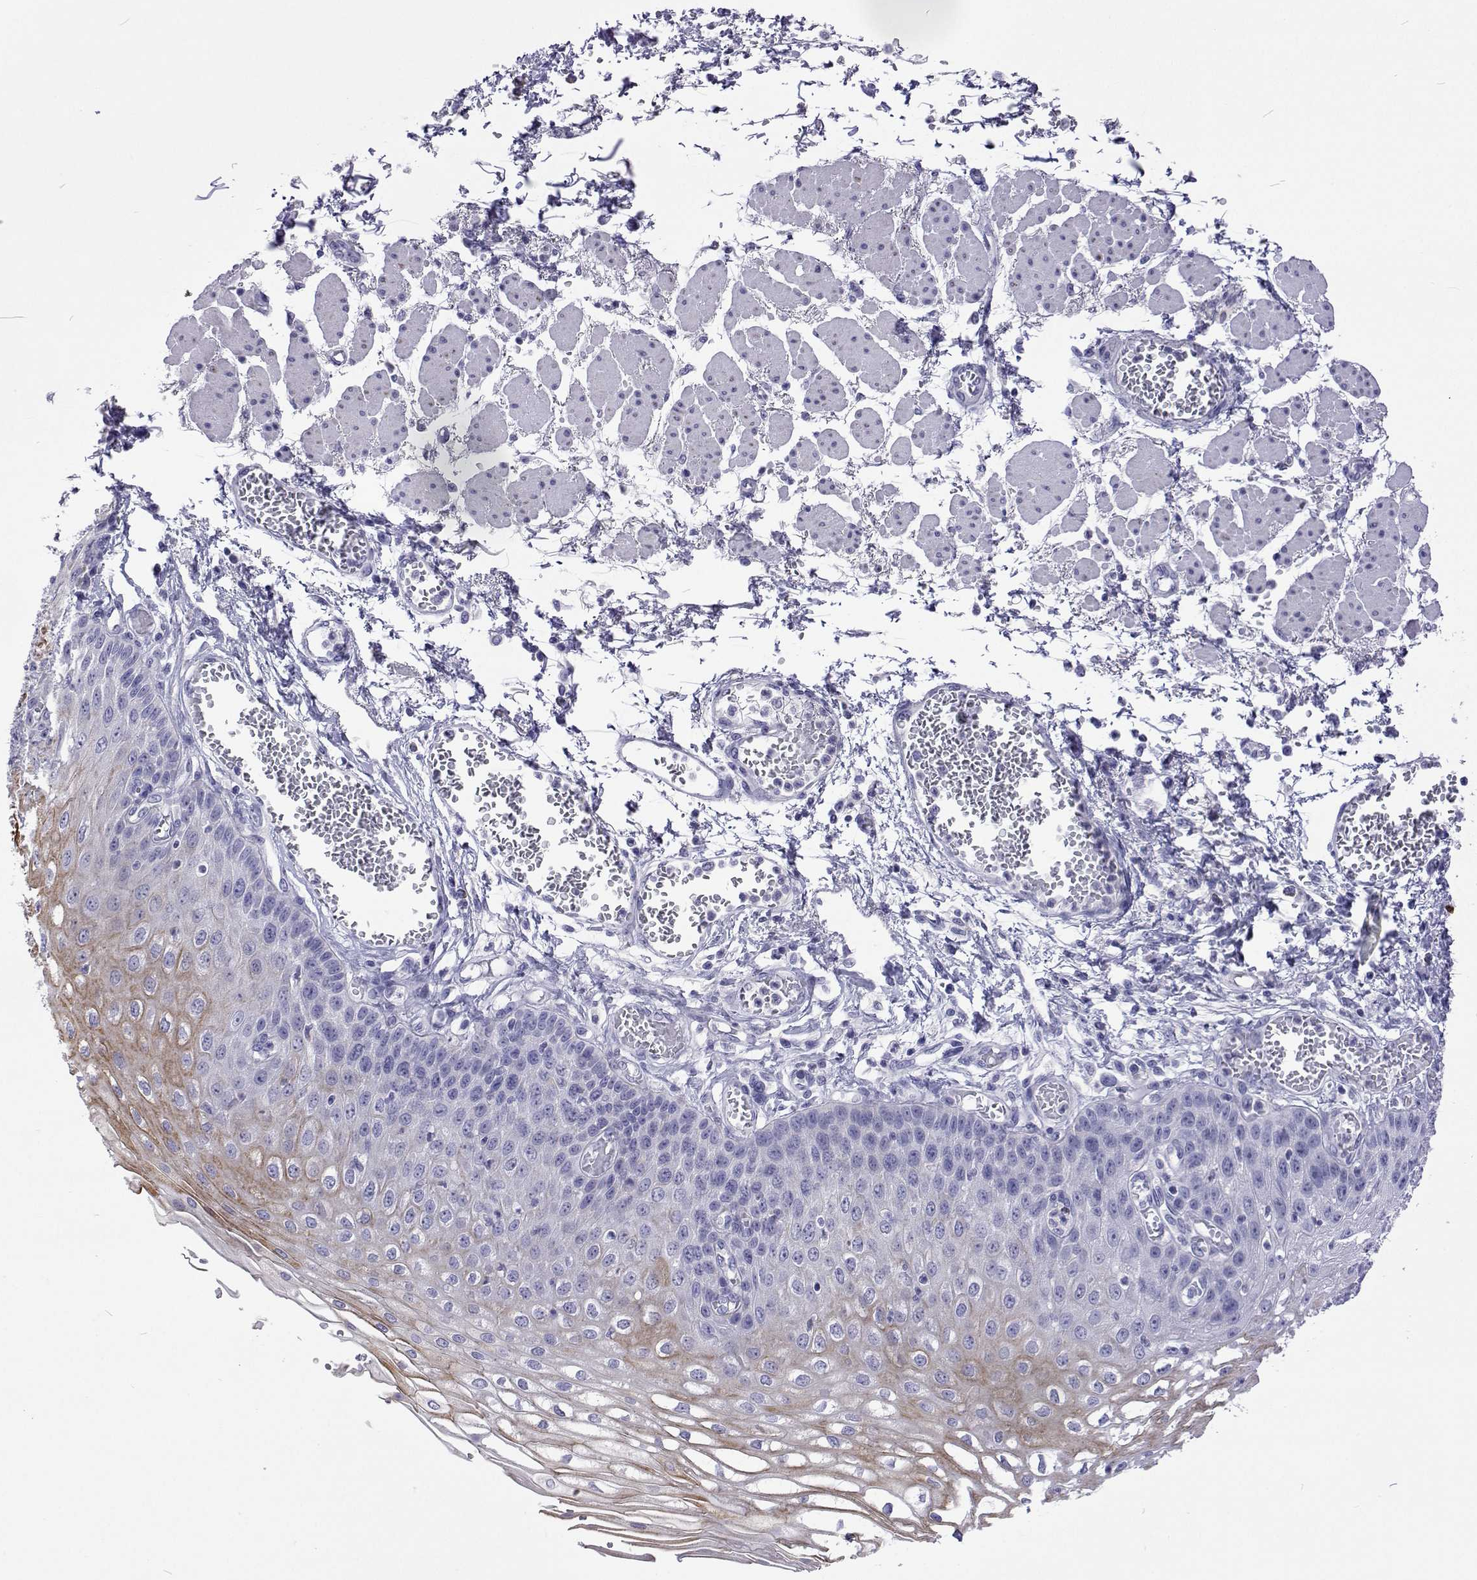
{"staining": {"intensity": "moderate", "quantity": "<25%", "location": "cytoplasmic/membranous"}, "tissue": "esophagus", "cell_type": "Squamous epithelial cells", "image_type": "normal", "snomed": [{"axis": "morphology", "description": "Normal tissue, NOS"}, {"axis": "morphology", "description": "Adenocarcinoma, NOS"}, {"axis": "topography", "description": "Esophagus"}], "caption": "This histopathology image exhibits IHC staining of benign esophagus, with low moderate cytoplasmic/membranous expression in approximately <25% of squamous epithelial cells.", "gene": "UMODL1", "patient": {"sex": "male", "age": 81}}